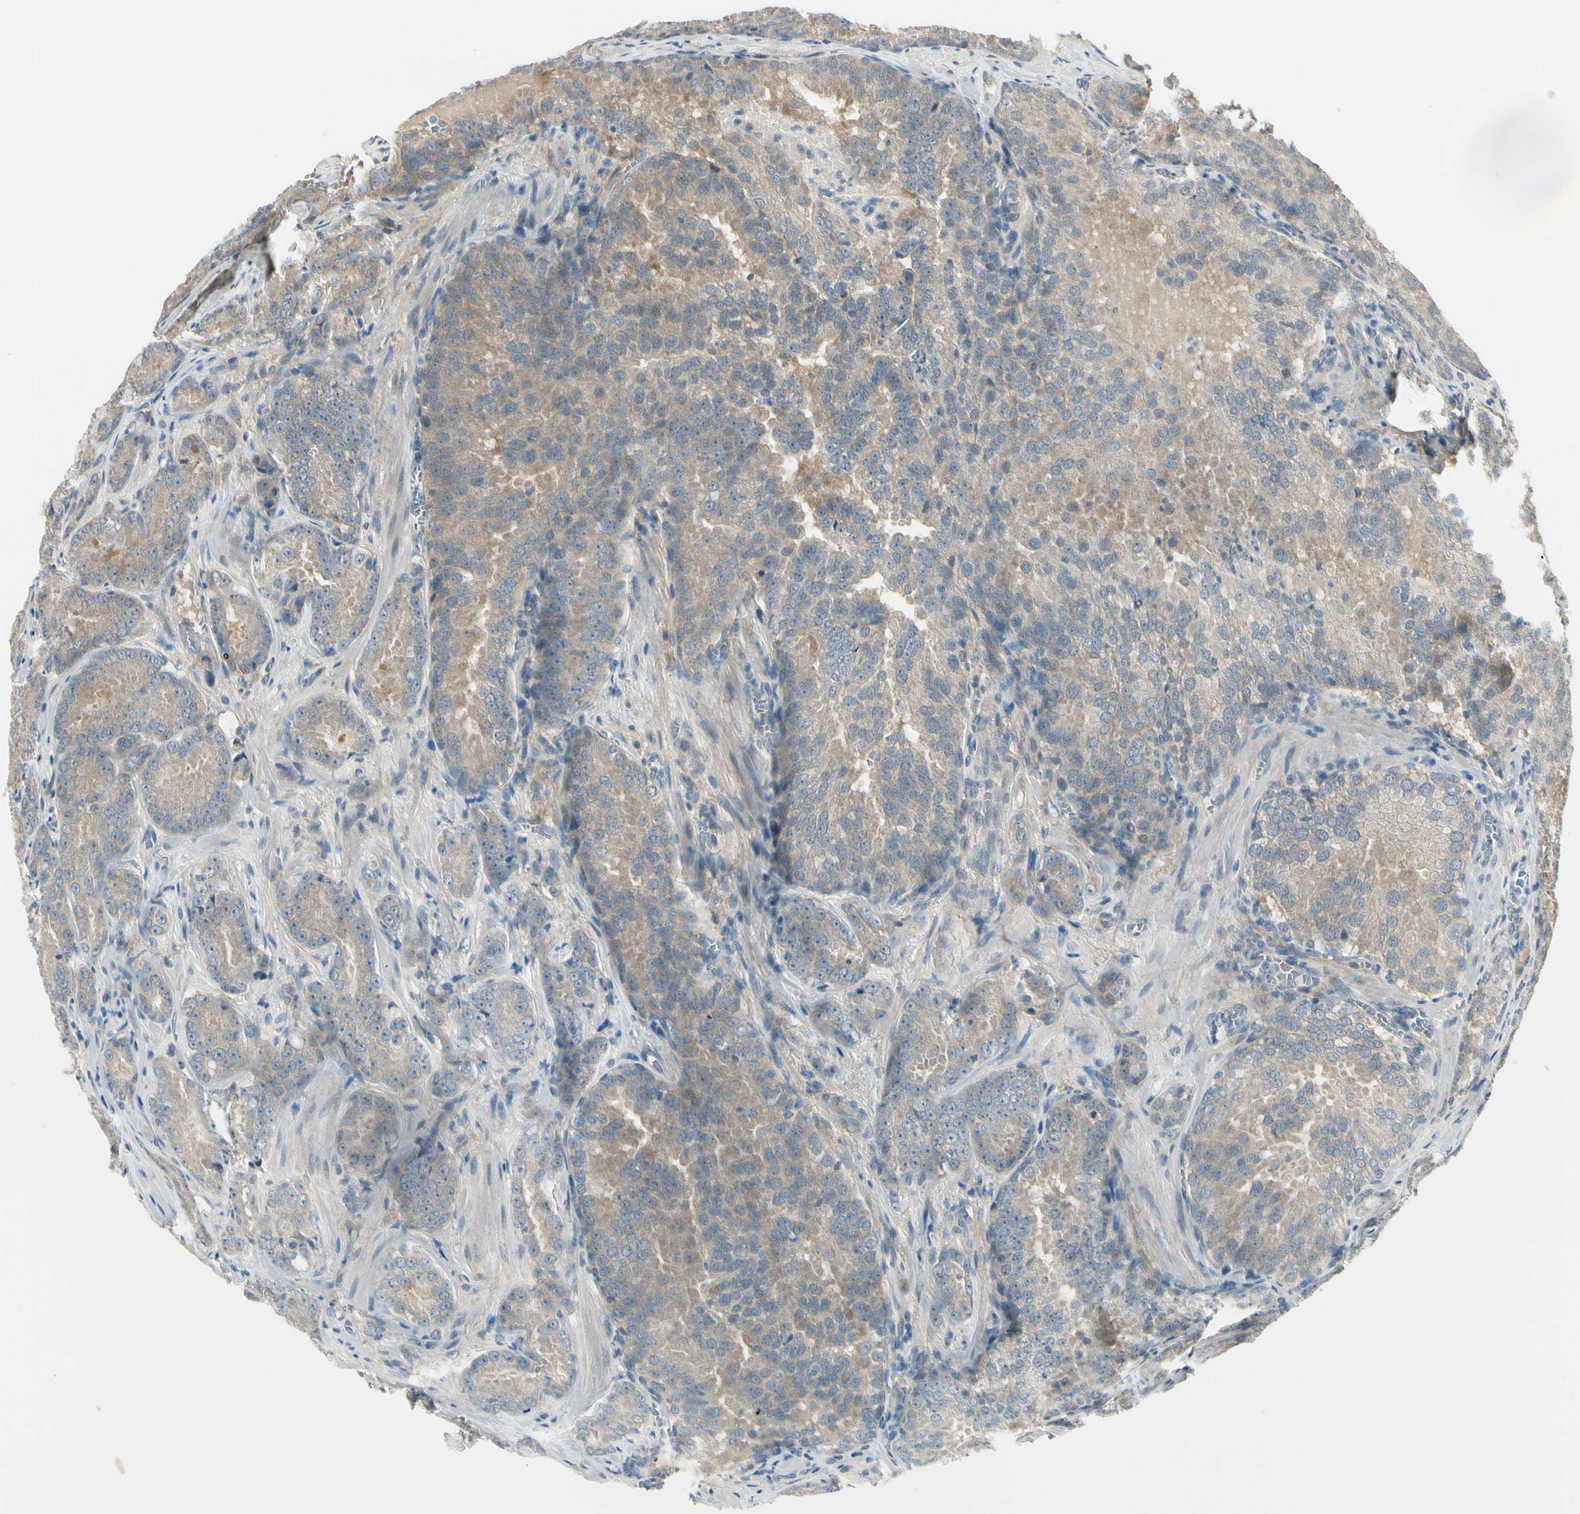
{"staining": {"intensity": "weak", "quantity": ">75%", "location": "cytoplasmic/membranous"}, "tissue": "prostate cancer", "cell_type": "Tumor cells", "image_type": "cancer", "snomed": [{"axis": "morphology", "description": "Adenocarcinoma, High grade"}, {"axis": "topography", "description": "Prostate"}], "caption": "An image of high-grade adenocarcinoma (prostate) stained for a protein displays weak cytoplasmic/membranous brown staining in tumor cells.", "gene": "EPHB3", "patient": {"sex": "male", "age": 64}}